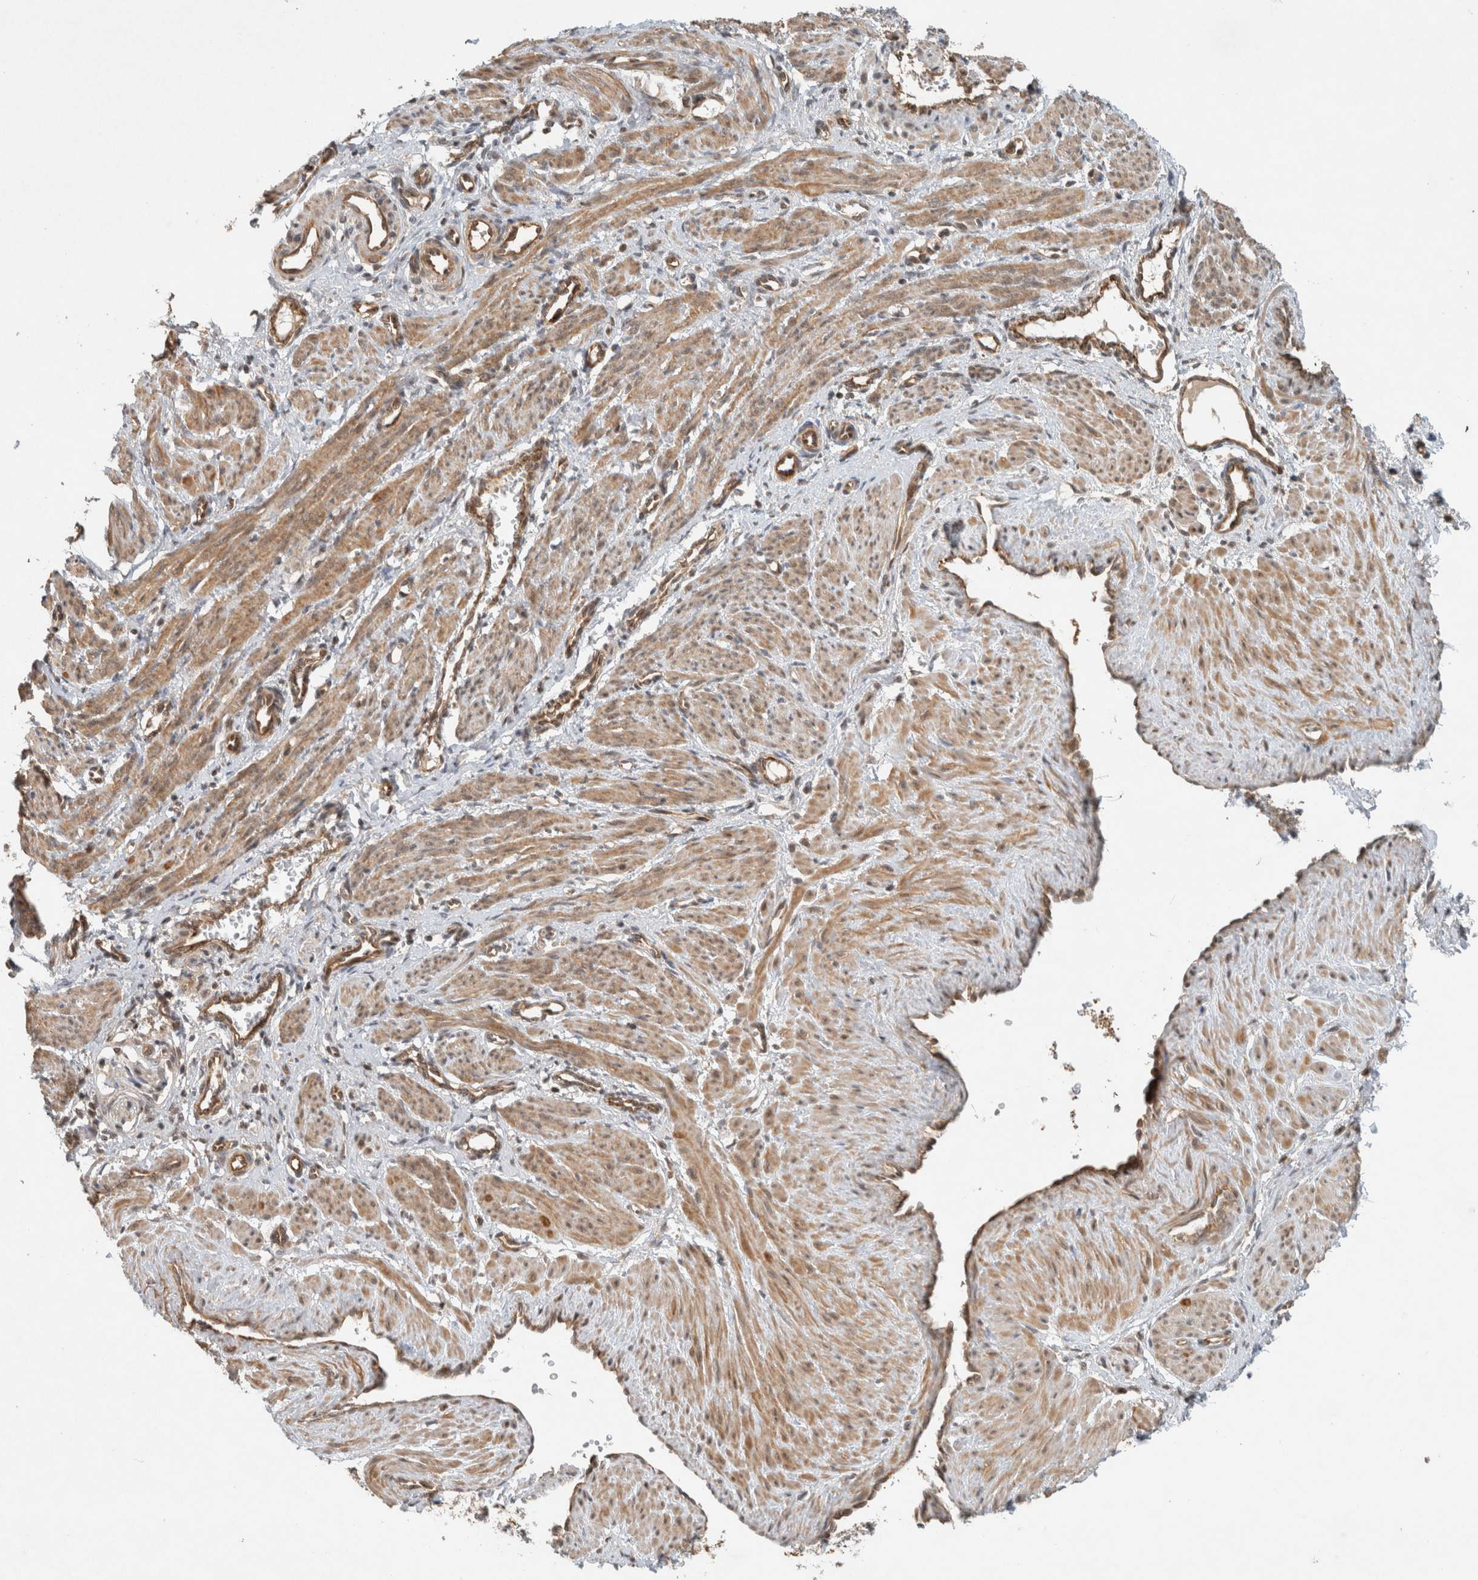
{"staining": {"intensity": "moderate", "quantity": ">75%", "location": "cytoplasmic/membranous"}, "tissue": "smooth muscle", "cell_type": "Smooth muscle cells", "image_type": "normal", "snomed": [{"axis": "morphology", "description": "Normal tissue, NOS"}, {"axis": "topography", "description": "Endometrium"}], "caption": "IHC of benign smooth muscle exhibits medium levels of moderate cytoplasmic/membranous staining in about >75% of smooth muscle cells. The staining was performed using DAB (3,3'-diaminobenzidine), with brown indicating positive protein expression. Nuclei are stained blue with hematoxylin.", "gene": "CAAP1", "patient": {"sex": "female", "age": 33}}